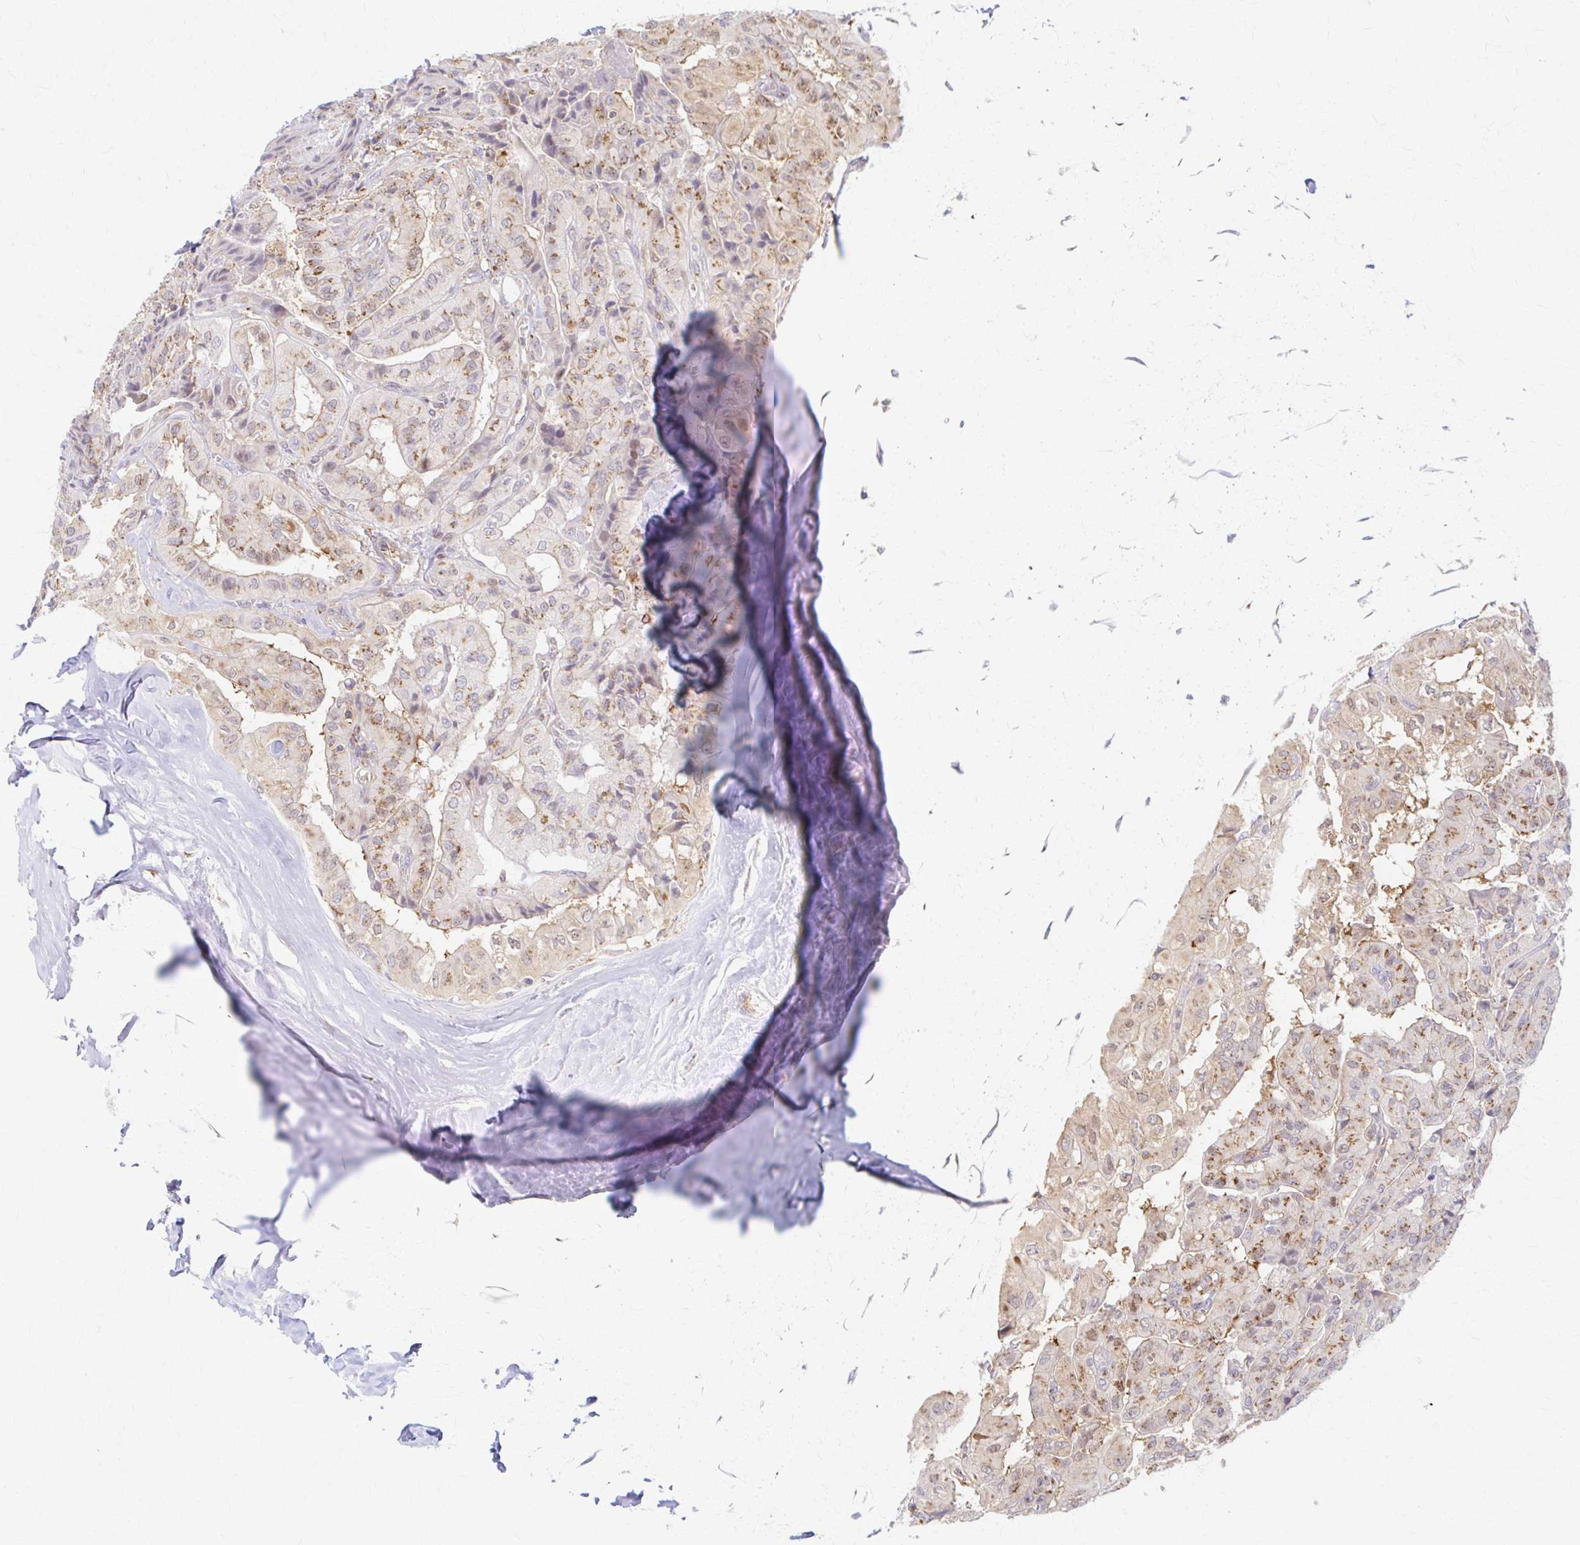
{"staining": {"intensity": "moderate", "quantity": "25%-75%", "location": "cytoplasmic/membranous"}, "tissue": "thyroid cancer", "cell_type": "Tumor cells", "image_type": "cancer", "snomed": [{"axis": "morphology", "description": "Normal tissue, NOS"}, {"axis": "morphology", "description": "Papillary adenocarcinoma, NOS"}, {"axis": "topography", "description": "Thyroid gland"}], "caption": "A brown stain highlights moderate cytoplasmic/membranous expression of a protein in thyroid cancer tumor cells. The protein of interest is shown in brown color, while the nuclei are stained blue.", "gene": "ARHGAP35", "patient": {"sex": "female", "age": 59}}